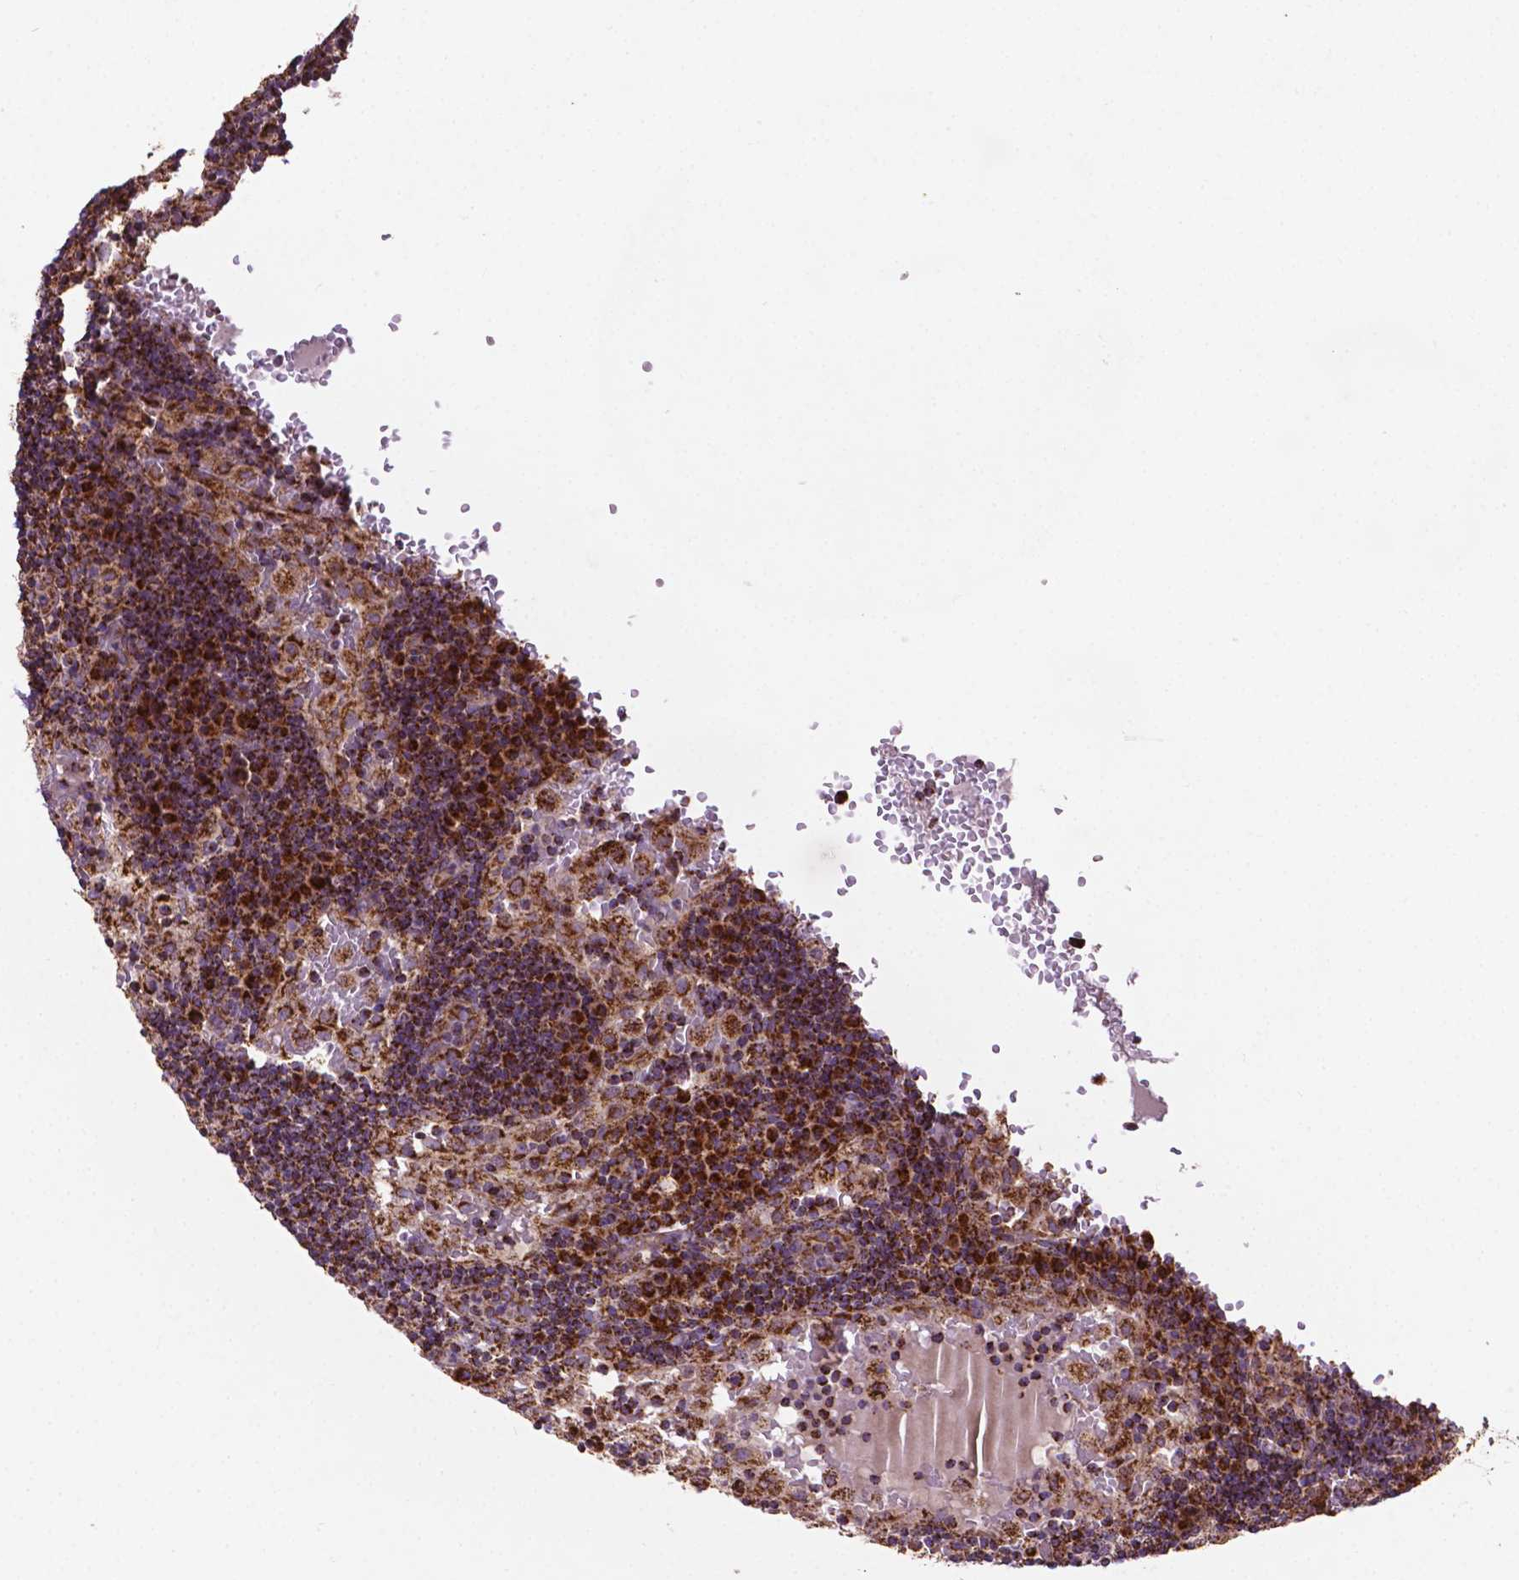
{"staining": {"intensity": "strong", "quantity": ">75%", "location": "cytoplasmic/membranous"}, "tissue": "lymph node", "cell_type": "Germinal center cells", "image_type": "normal", "snomed": [{"axis": "morphology", "description": "Normal tissue, NOS"}, {"axis": "topography", "description": "Lymph node"}], "caption": "Brown immunohistochemical staining in benign lymph node exhibits strong cytoplasmic/membranous positivity in approximately >75% of germinal center cells.", "gene": "ILVBL", "patient": {"sex": "male", "age": 62}}